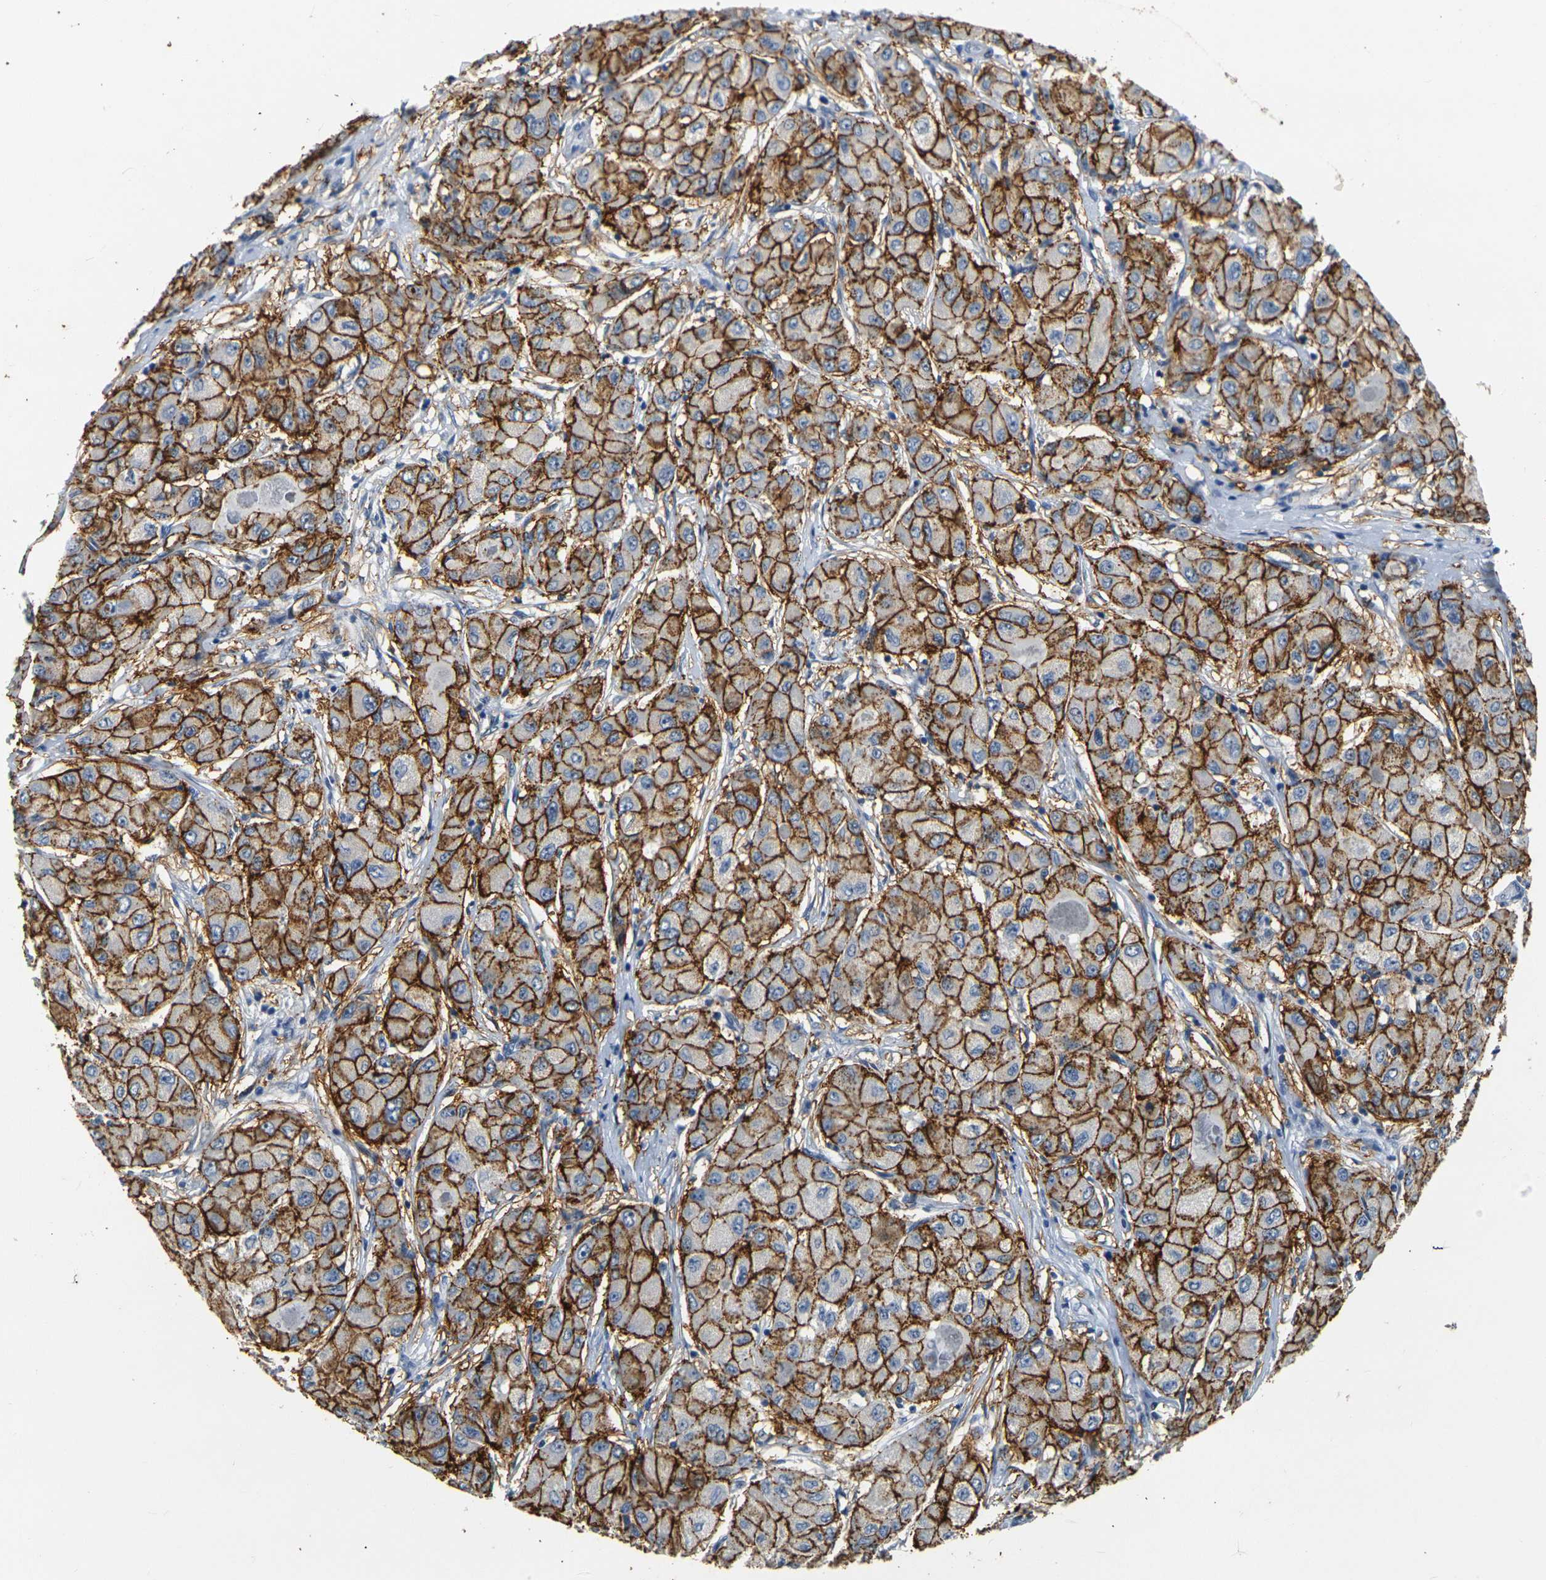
{"staining": {"intensity": "strong", "quantity": "25%-75%", "location": "cytoplasmic/membranous"}, "tissue": "liver cancer", "cell_type": "Tumor cells", "image_type": "cancer", "snomed": [{"axis": "morphology", "description": "Carcinoma, Hepatocellular, NOS"}, {"axis": "topography", "description": "Liver"}], "caption": "Liver cancer stained for a protein shows strong cytoplasmic/membranous positivity in tumor cells. (DAB IHC, brown staining for protein, blue staining for nuclei).", "gene": "CLDN7", "patient": {"sex": "male", "age": 80}}